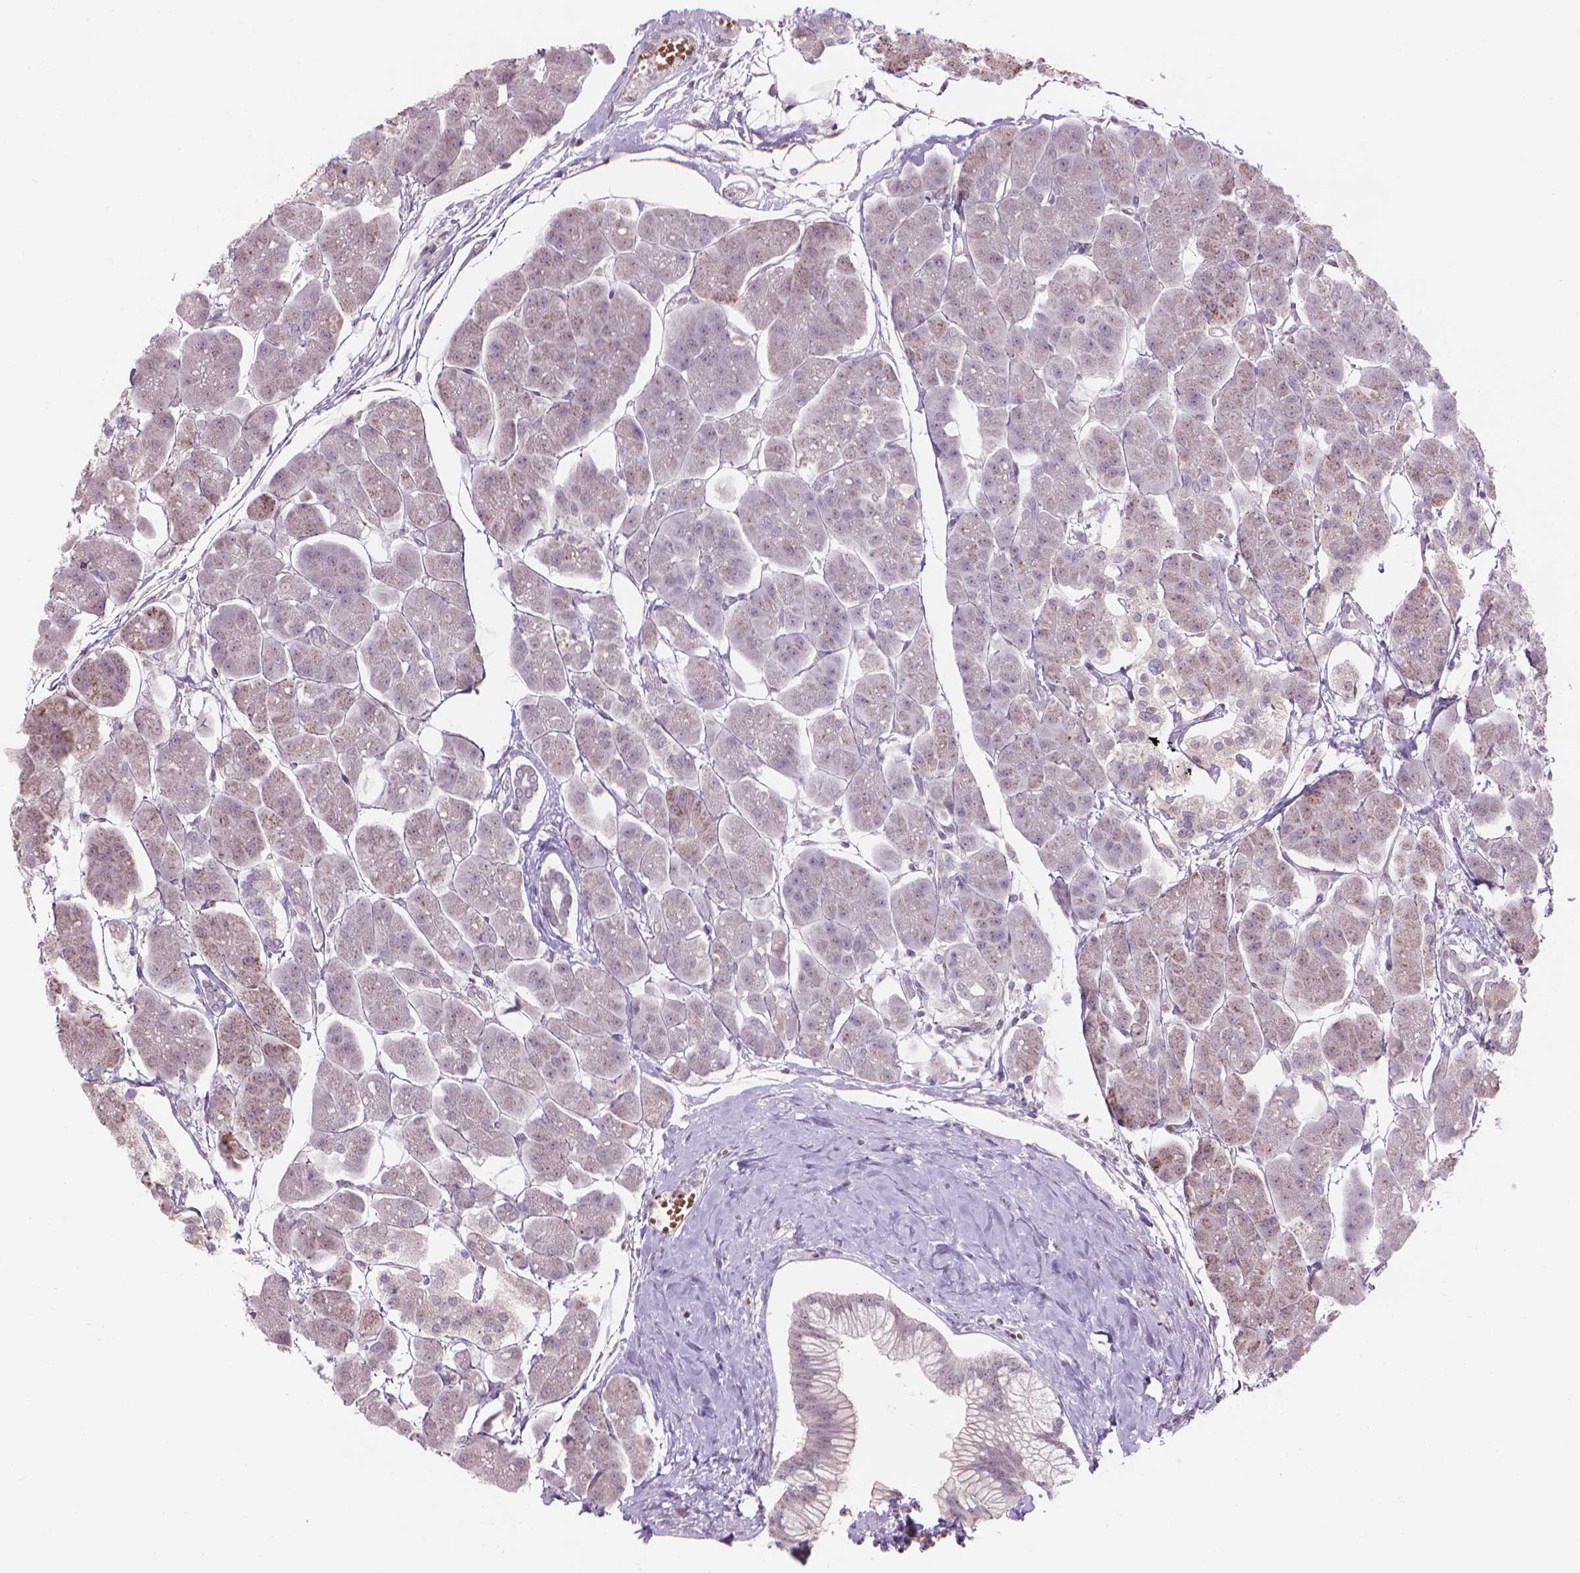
{"staining": {"intensity": "moderate", "quantity": "25%-75%", "location": "cytoplasmic/membranous"}, "tissue": "pancreas", "cell_type": "Exocrine glandular cells", "image_type": "normal", "snomed": [{"axis": "morphology", "description": "Normal tissue, NOS"}, {"axis": "topography", "description": "Adipose tissue"}, {"axis": "topography", "description": "Pancreas"}, {"axis": "topography", "description": "Peripheral nerve tissue"}], "caption": "The image shows a brown stain indicating the presence of a protein in the cytoplasmic/membranous of exocrine glandular cells in pancreas.", "gene": "IFFO1", "patient": {"sex": "female", "age": 58}}